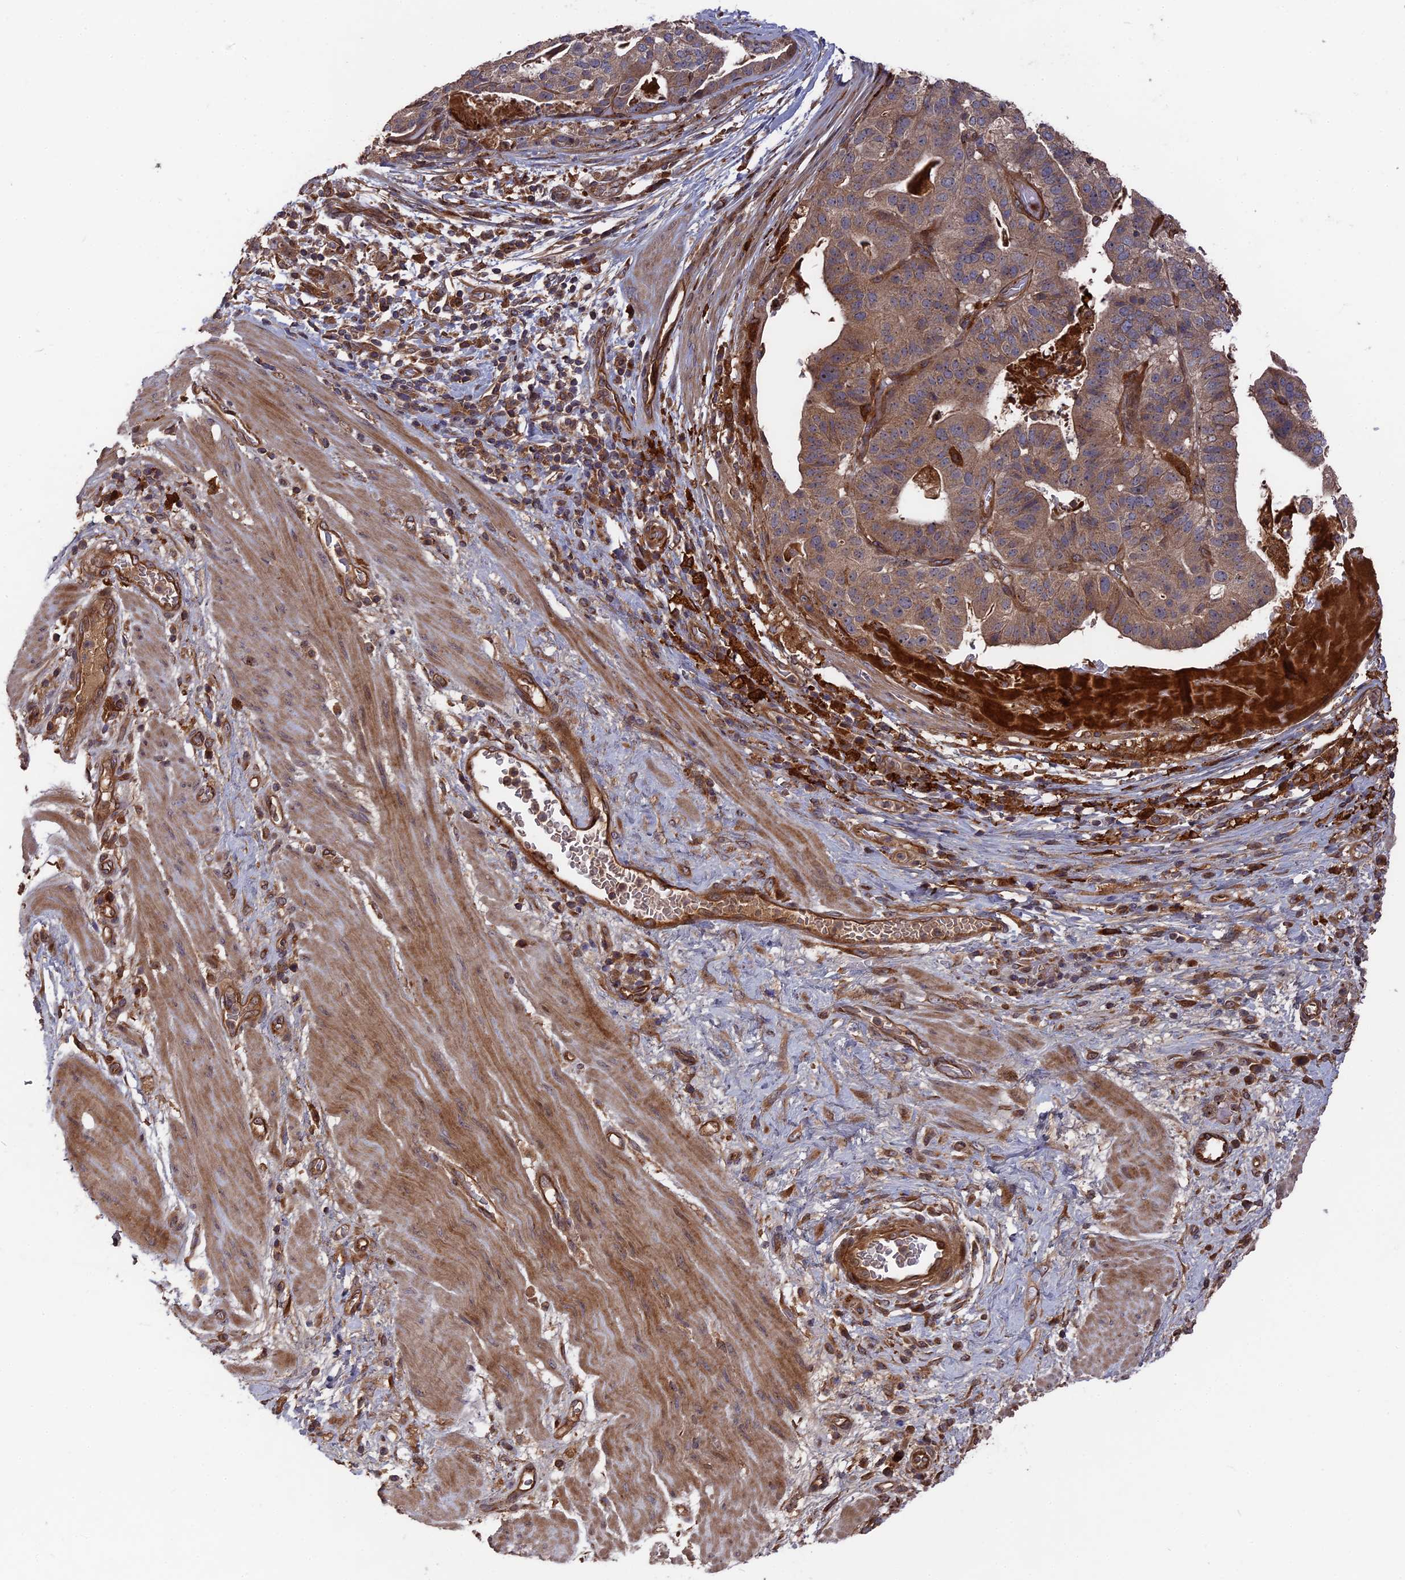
{"staining": {"intensity": "moderate", "quantity": ">75%", "location": "cytoplasmic/membranous"}, "tissue": "stomach cancer", "cell_type": "Tumor cells", "image_type": "cancer", "snomed": [{"axis": "morphology", "description": "Adenocarcinoma, NOS"}, {"axis": "topography", "description": "Stomach"}], "caption": "A medium amount of moderate cytoplasmic/membranous positivity is appreciated in approximately >75% of tumor cells in stomach cancer (adenocarcinoma) tissue.", "gene": "DEF8", "patient": {"sex": "male", "age": 48}}